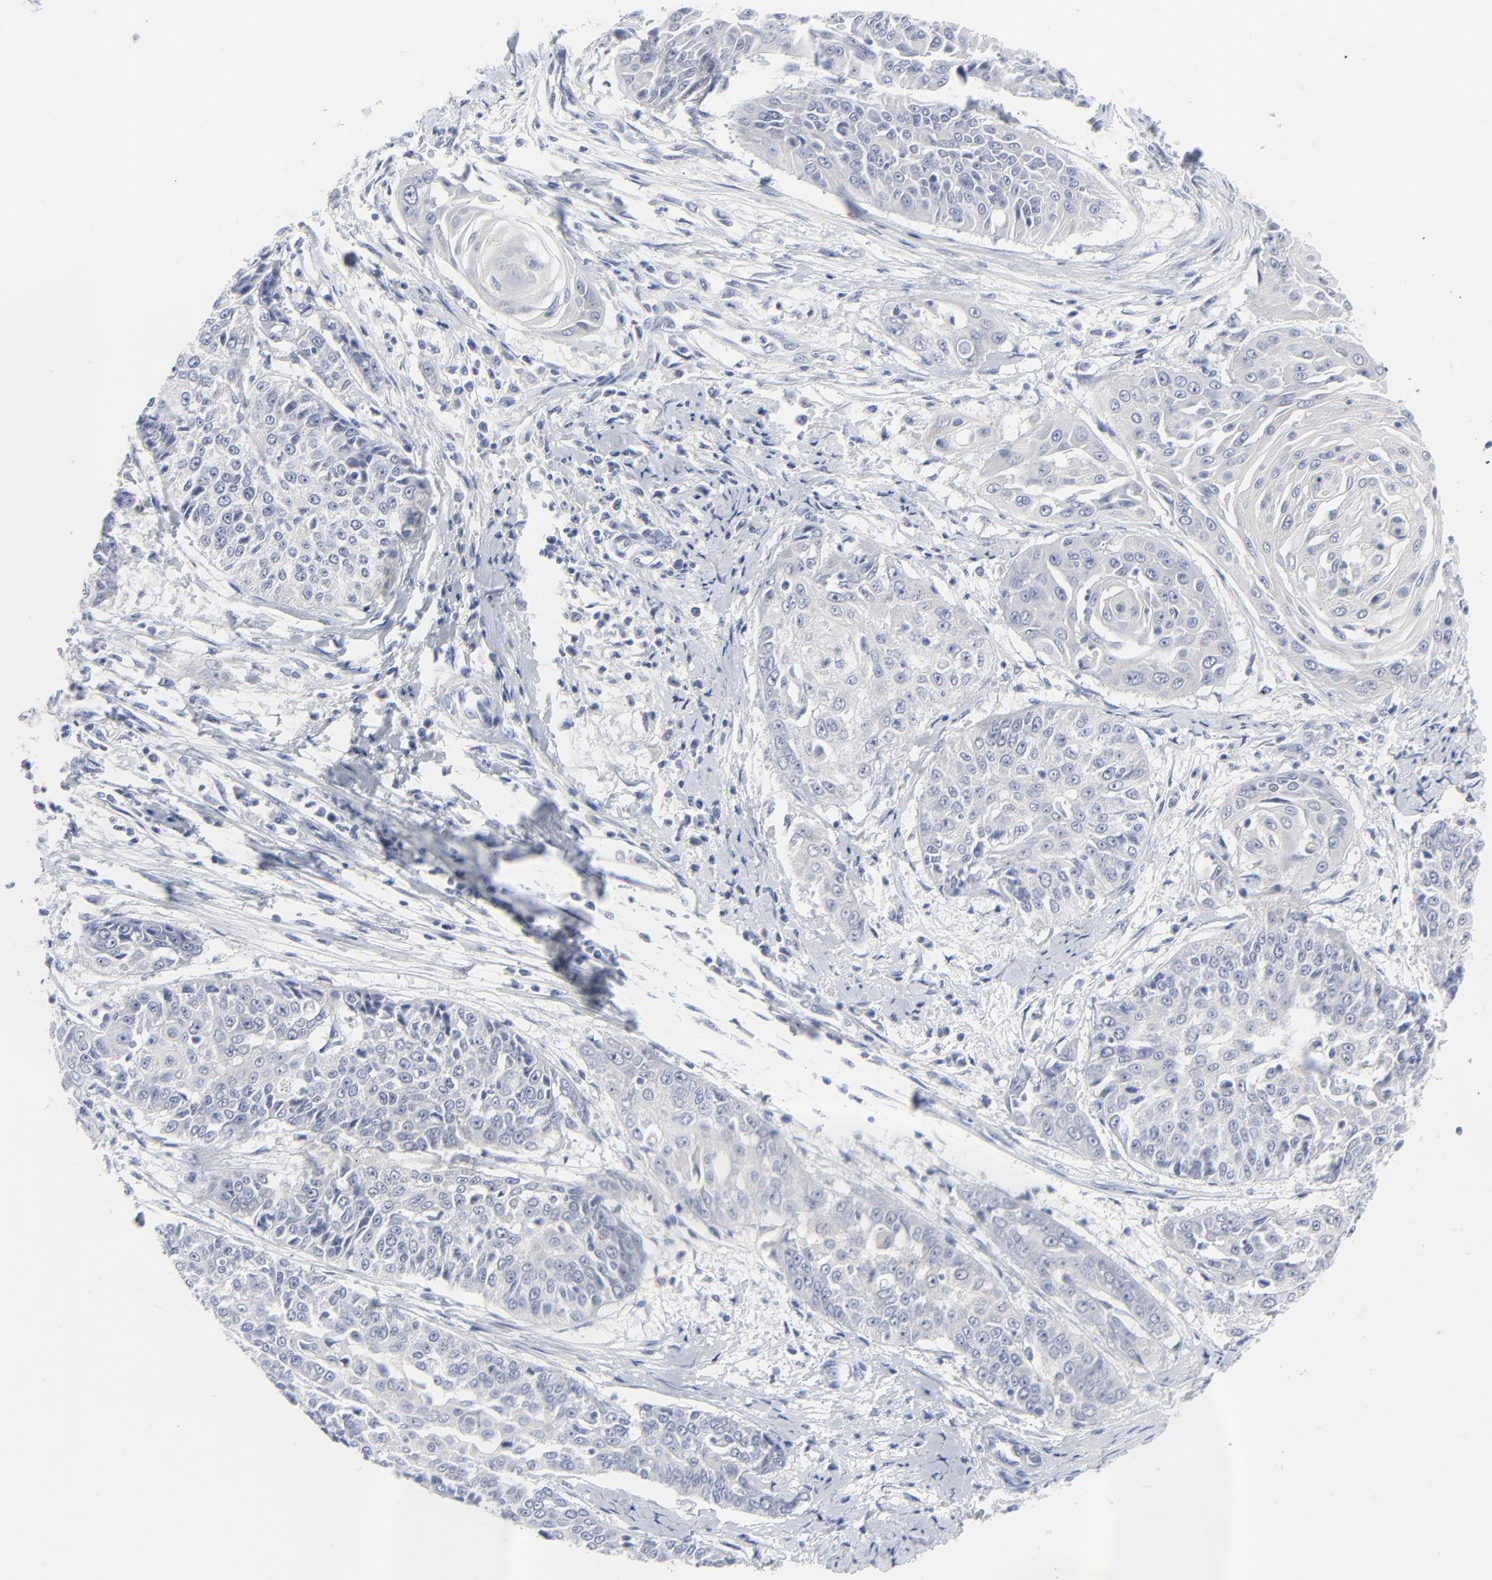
{"staining": {"intensity": "negative", "quantity": "none", "location": "none"}, "tissue": "cervical cancer", "cell_type": "Tumor cells", "image_type": "cancer", "snomed": [{"axis": "morphology", "description": "Squamous cell carcinoma, NOS"}, {"axis": "topography", "description": "Cervix"}], "caption": "Cervical cancer stained for a protein using IHC demonstrates no staining tumor cells.", "gene": "CLEC4G", "patient": {"sex": "female", "age": 64}}